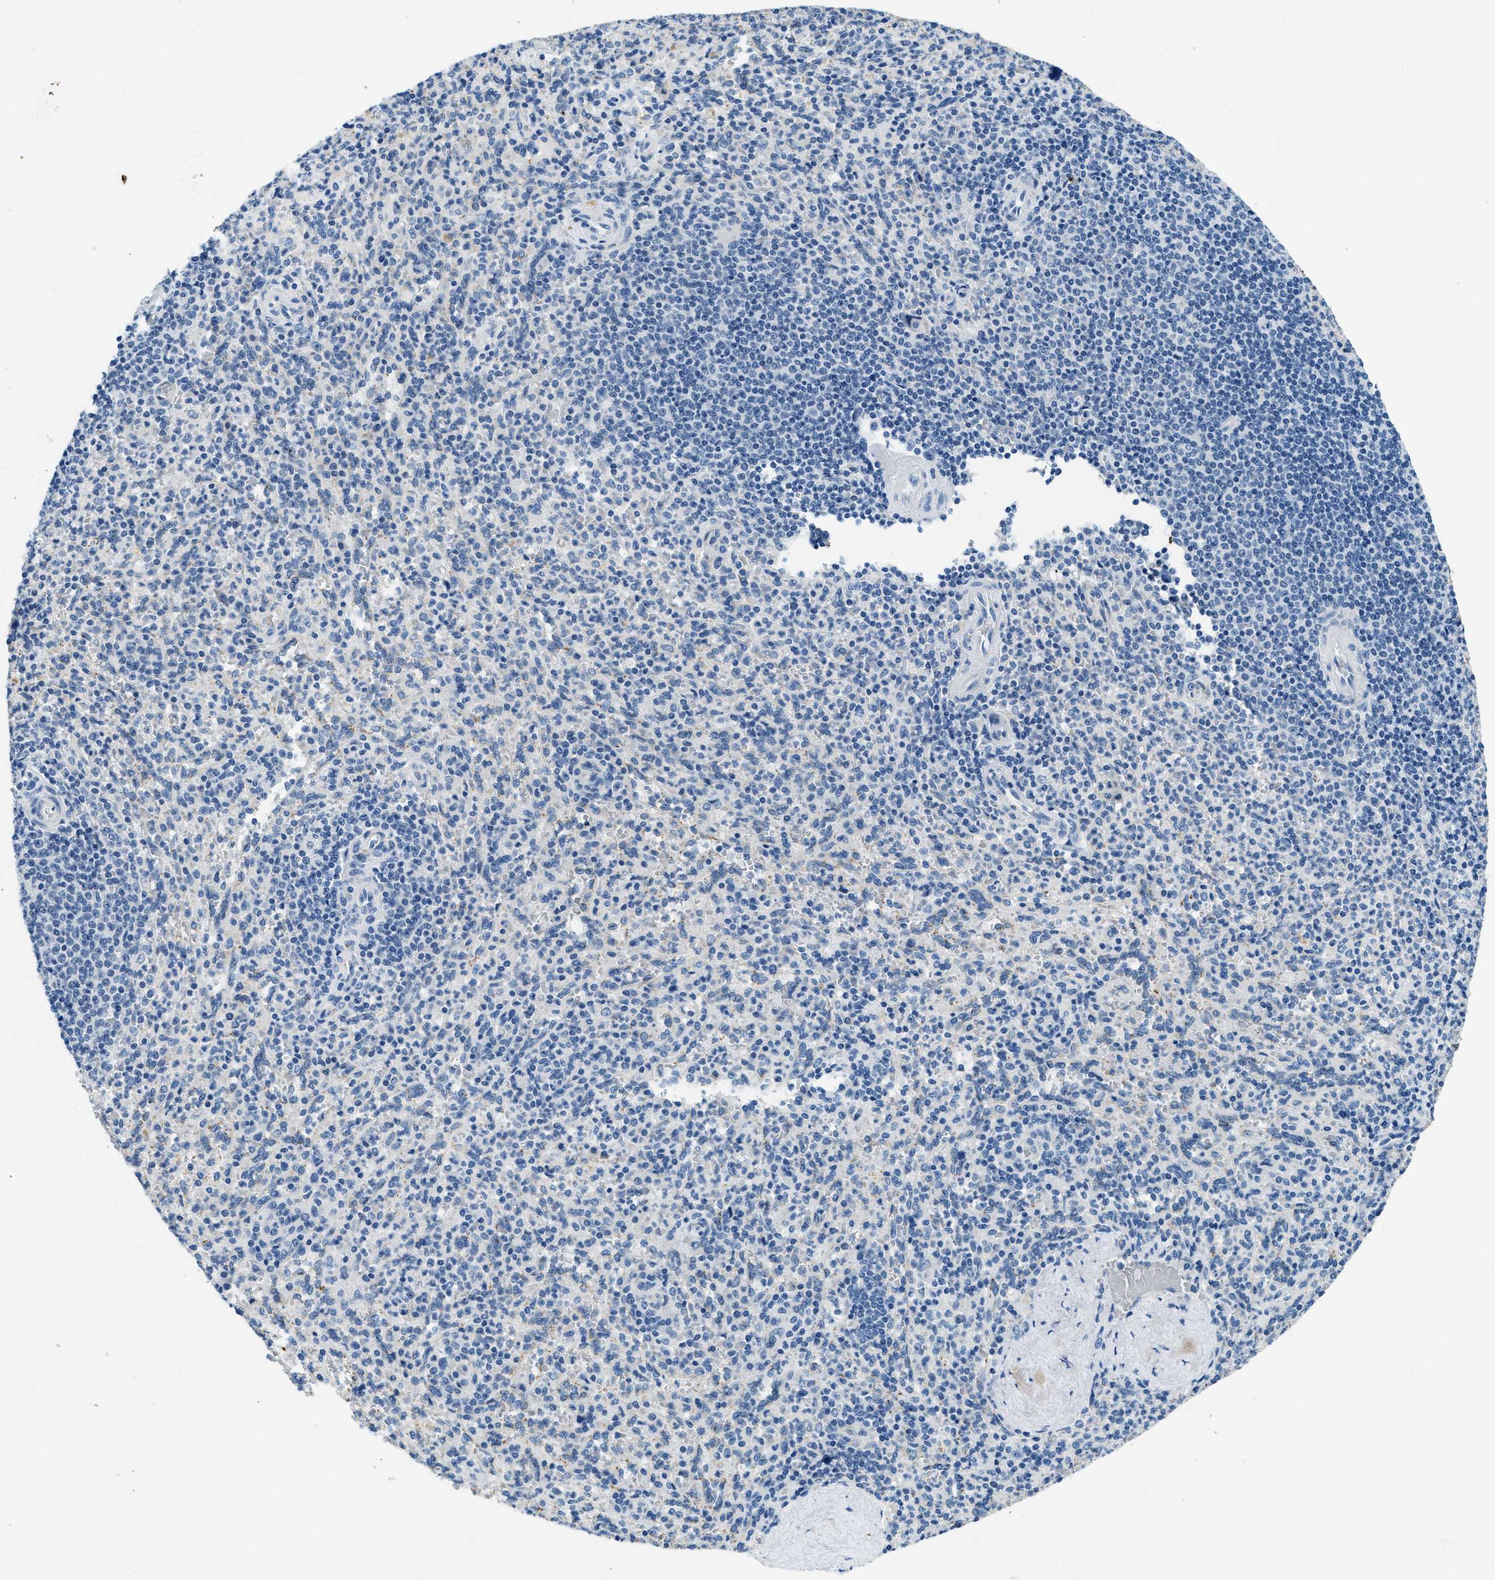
{"staining": {"intensity": "negative", "quantity": "none", "location": "none"}, "tissue": "spleen", "cell_type": "Cells in red pulp", "image_type": "normal", "snomed": [{"axis": "morphology", "description": "Normal tissue, NOS"}, {"axis": "topography", "description": "Spleen"}], "caption": "This is a histopathology image of immunohistochemistry (IHC) staining of unremarkable spleen, which shows no staining in cells in red pulp.", "gene": "CFAP20", "patient": {"sex": "male", "age": 36}}